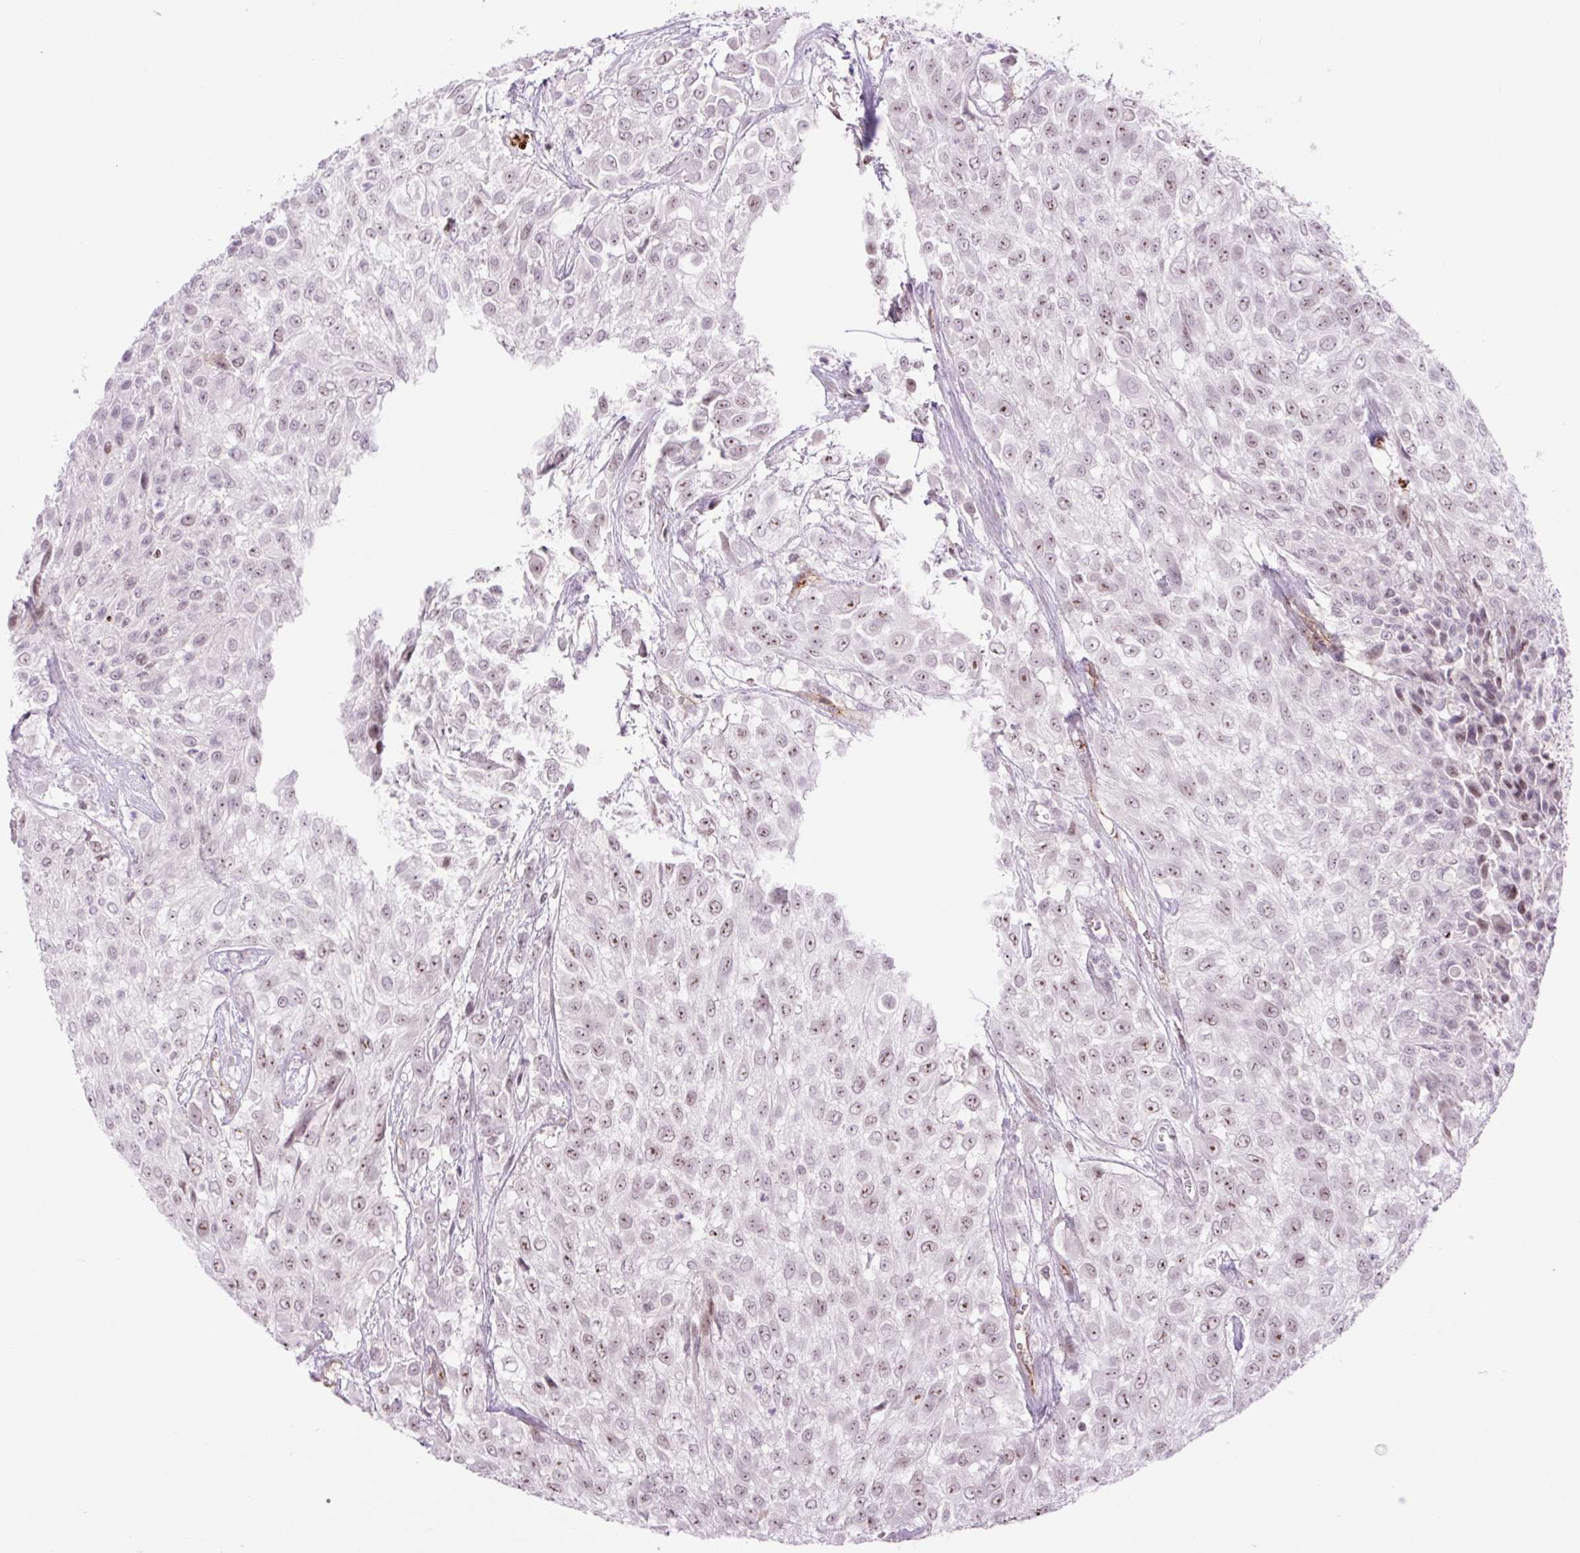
{"staining": {"intensity": "moderate", "quantity": ">75%", "location": "nuclear"}, "tissue": "urothelial cancer", "cell_type": "Tumor cells", "image_type": "cancer", "snomed": [{"axis": "morphology", "description": "Urothelial carcinoma, High grade"}, {"axis": "topography", "description": "Urinary bladder"}], "caption": "The histopathology image exhibits immunohistochemical staining of urothelial carcinoma (high-grade). There is moderate nuclear expression is identified in about >75% of tumor cells. The staining was performed using DAB to visualize the protein expression in brown, while the nuclei were stained in blue with hematoxylin (Magnification: 20x).", "gene": "ZNF417", "patient": {"sex": "male", "age": 57}}